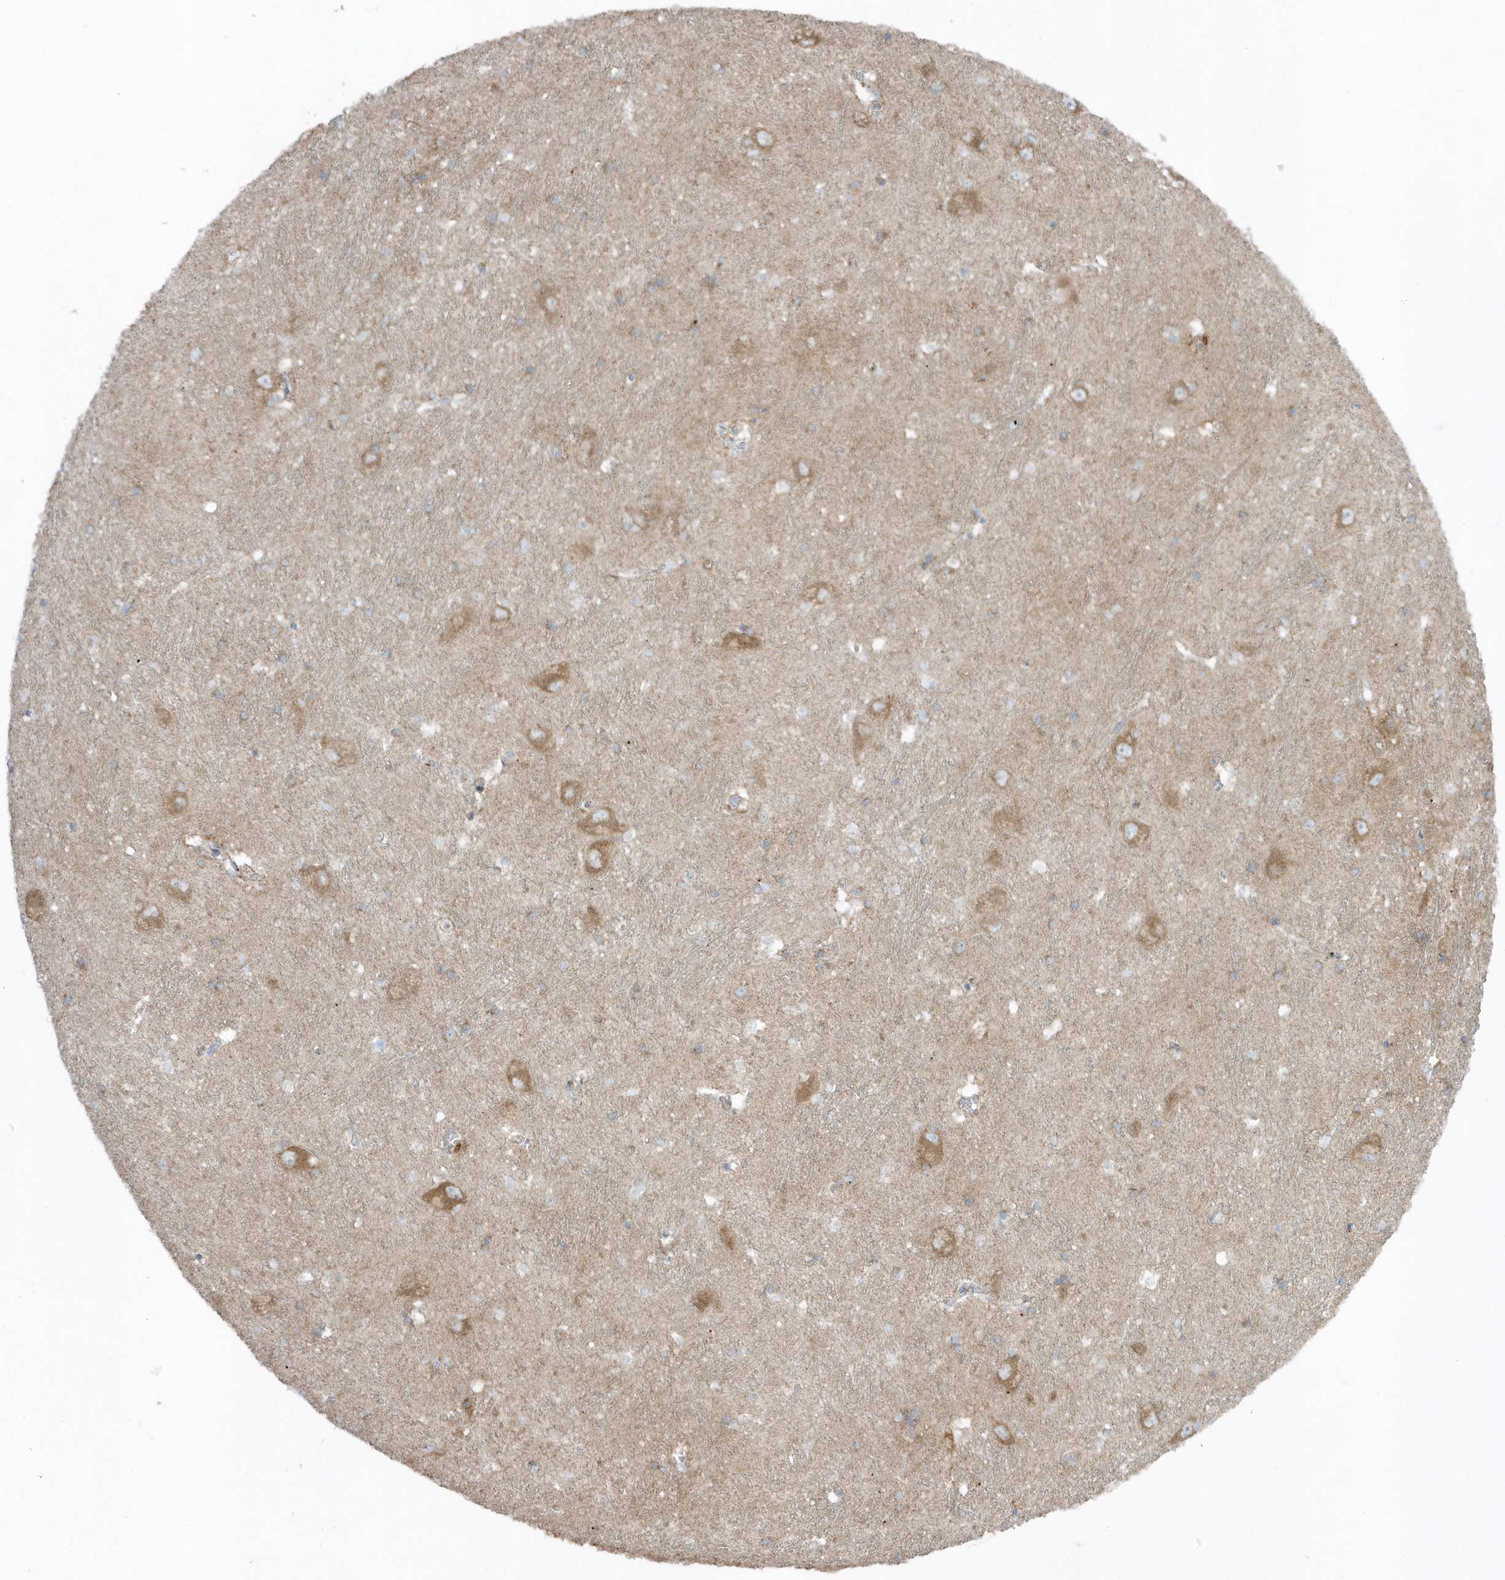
{"staining": {"intensity": "moderate", "quantity": "<25%", "location": "cytoplasmic/membranous"}, "tissue": "caudate", "cell_type": "Glial cells", "image_type": "normal", "snomed": [{"axis": "morphology", "description": "Normal tissue, NOS"}, {"axis": "topography", "description": "Lateral ventricle wall"}], "caption": "A low amount of moderate cytoplasmic/membranous positivity is appreciated in about <25% of glial cells in normal caudate. The staining was performed using DAB to visualize the protein expression in brown, while the nuclei were stained in blue with hematoxylin (Magnification: 20x).", "gene": "SLC38A2", "patient": {"sex": "male", "age": 37}}